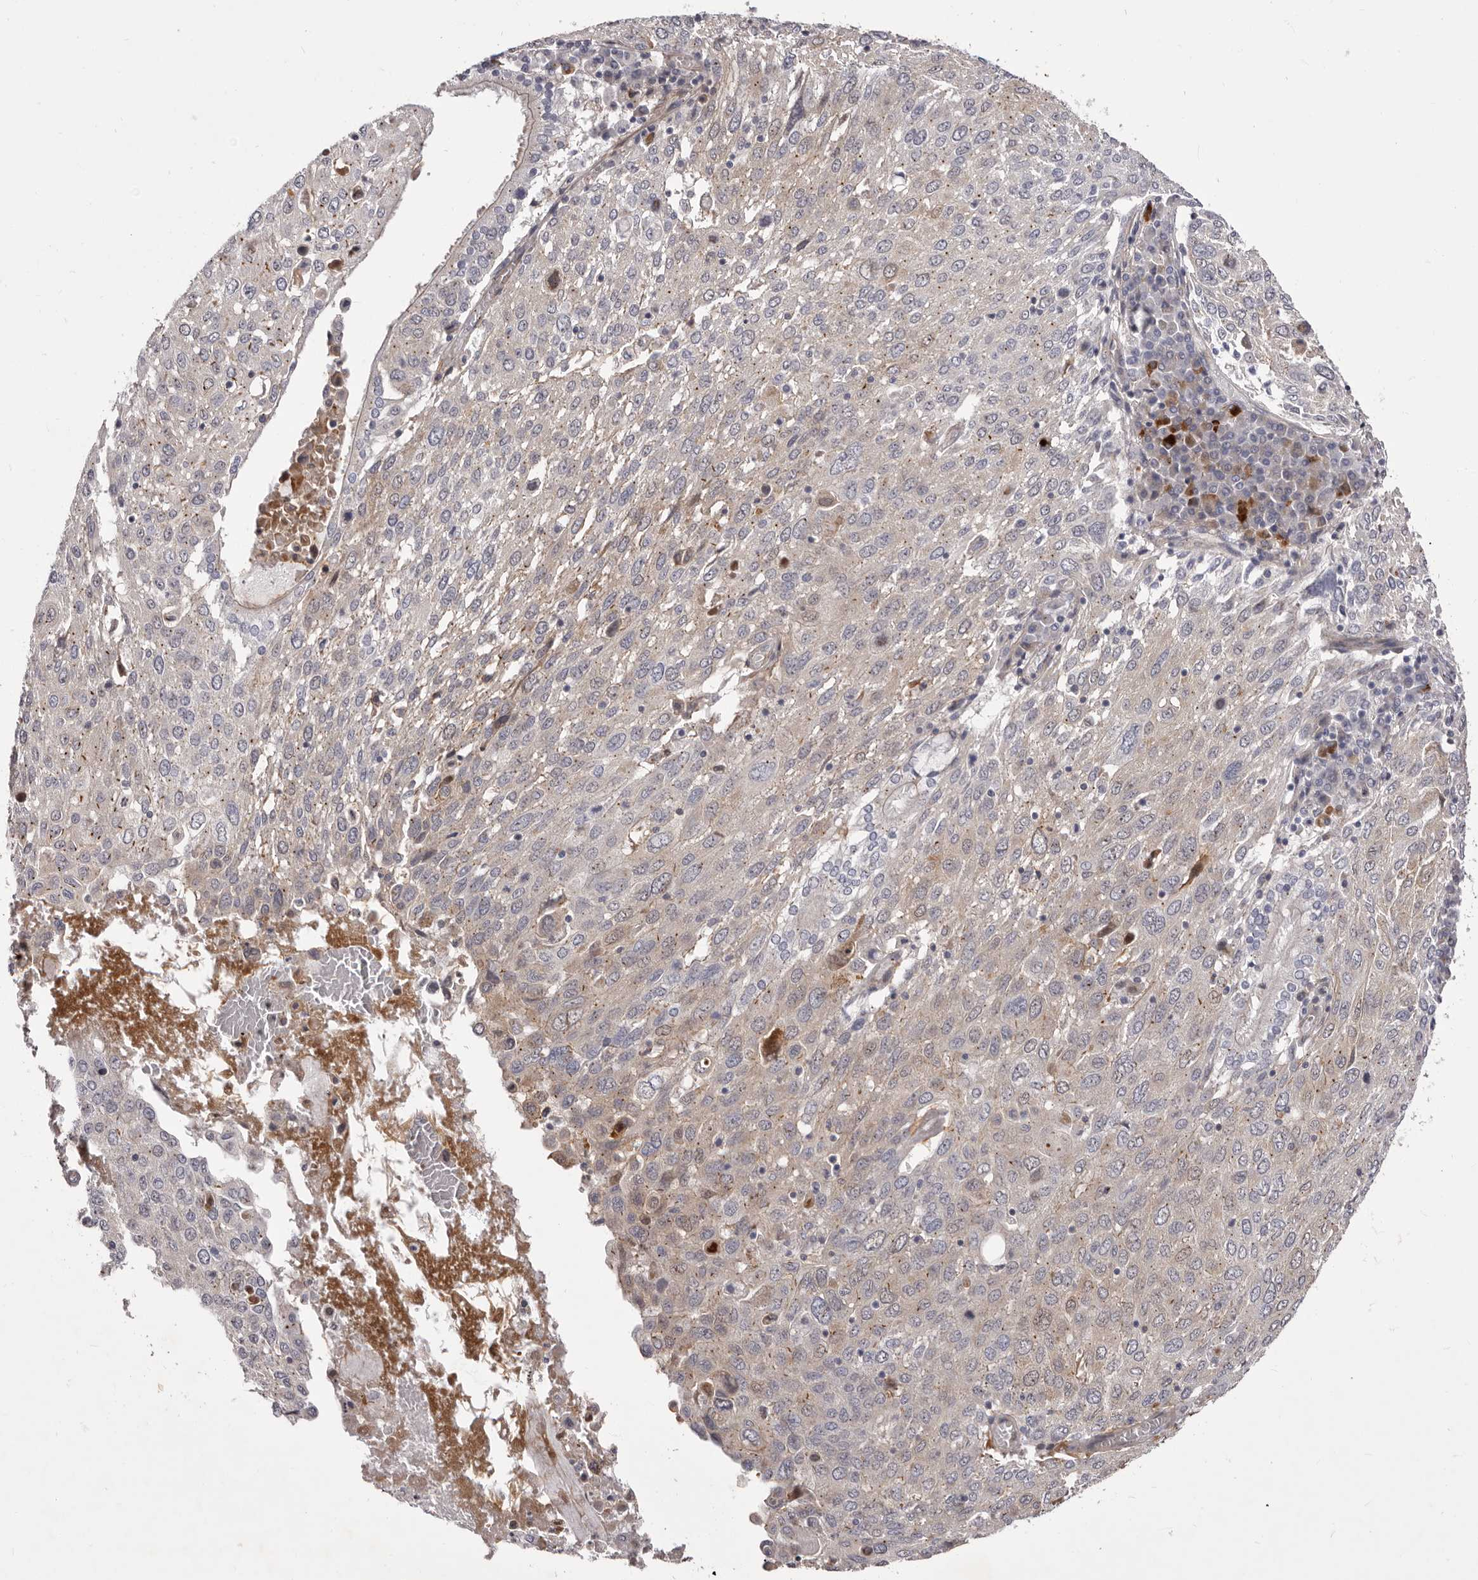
{"staining": {"intensity": "weak", "quantity": "25%-75%", "location": "cytoplasmic/membranous"}, "tissue": "lung cancer", "cell_type": "Tumor cells", "image_type": "cancer", "snomed": [{"axis": "morphology", "description": "Squamous cell carcinoma, NOS"}, {"axis": "topography", "description": "Lung"}], "caption": "An image of squamous cell carcinoma (lung) stained for a protein shows weak cytoplasmic/membranous brown staining in tumor cells.", "gene": "PEG10", "patient": {"sex": "male", "age": 65}}